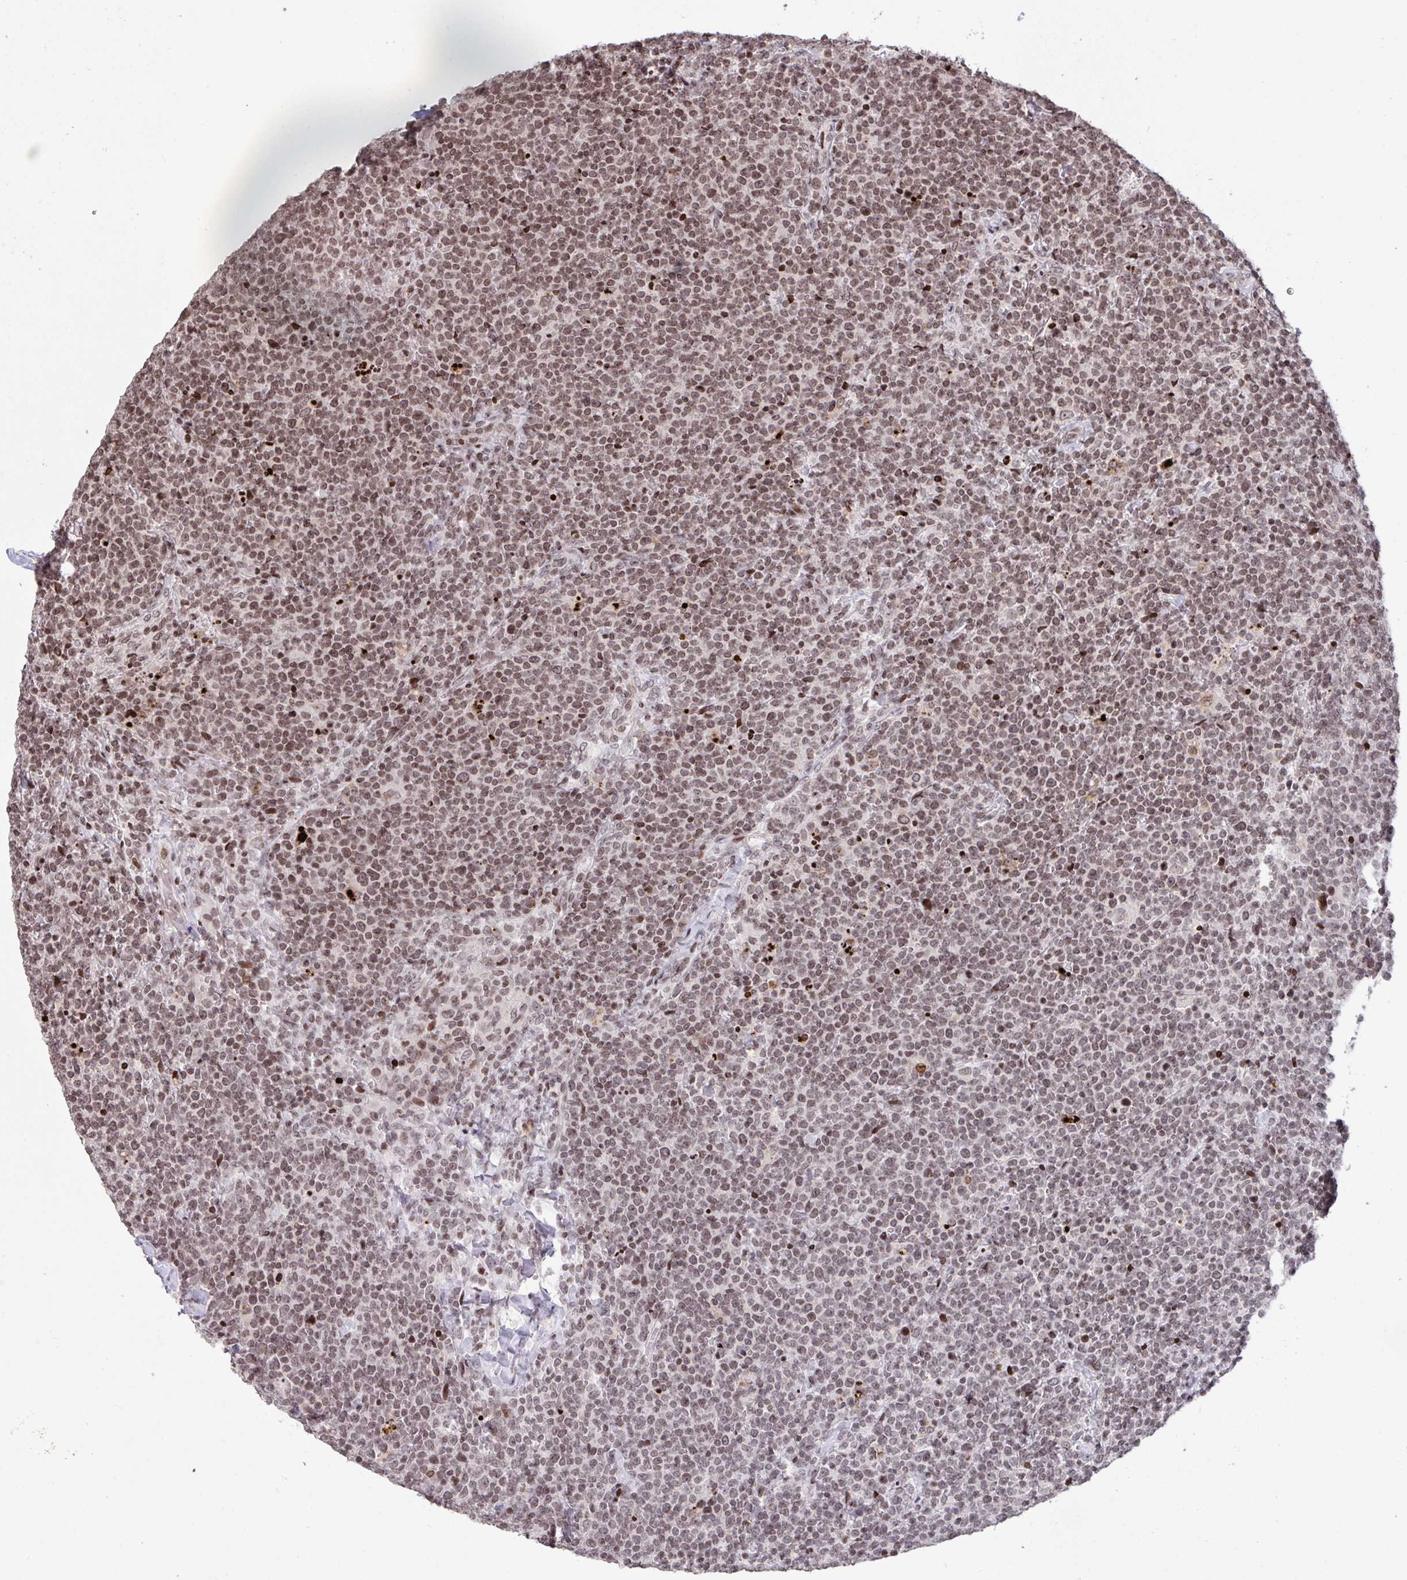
{"staining": {"intensity": "moderate", "quantity": ">75%", "location": "nuclear"}, "tissue": "lymphoma", "cell_type": "Tumor cells", "image_type": "cancer", "snomed": [{"axis": "morphology", "description": "Malignant lymphoma, non-Hodgkin's type, High grade"}, {"axis": "topography", "description": "Lymph node"}], "caption": "The micrograph shows immunohistochemical staining of lymphoma. There is moderate nuclear expression is identified in approximately >75% of tumor cells. Nuclei are stained in blue.", "gene": "NIP7", "patient": {"sex": "male", "age": 61}}